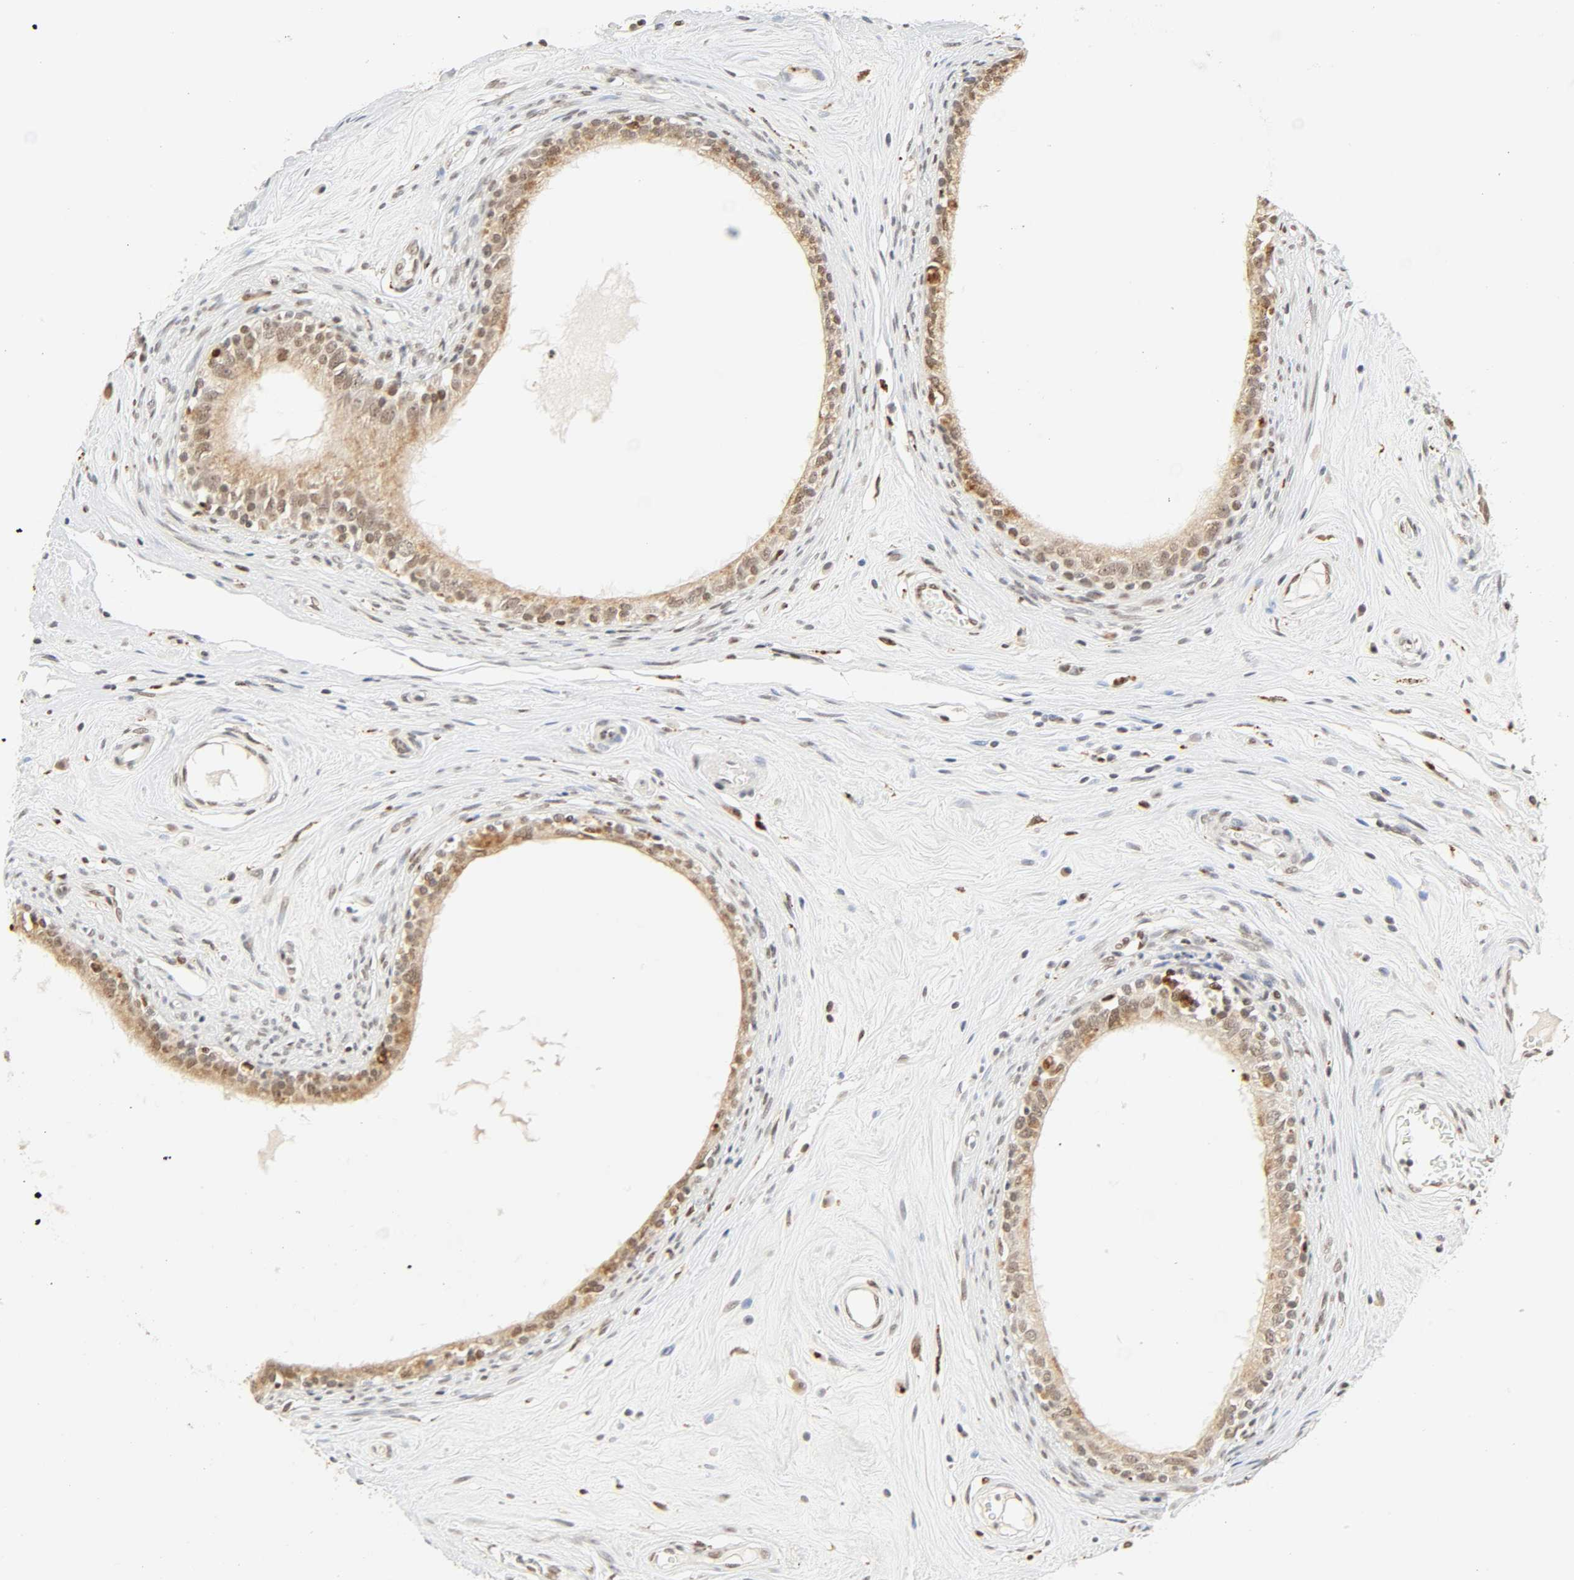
{"staining": {"intensity": "moderate", "quantity": "25%-75%", "location": "nuclear"}, "tissue": "epididymis", "cell_type": "Glandular cells", "image_type": "normal", "snomed": [{"axis": "morphology", "description": "Normal tissue, NOS"}, {"axis": "morphology", "description": "Inflammation, NOS"}, {"axis": "topography", "description": "Epididymis"}], "caption": "A high-resolution histopathology image shows IHC staining of unremarkable epididymis, which shows moderate nuclear staining in about 25%-75% of glandular cells. (brown staining indicates protein expression, while blue staining denotes nuclei).", "gene": "DAZAP1", "patient": {"sex": "male", "age": 84}}